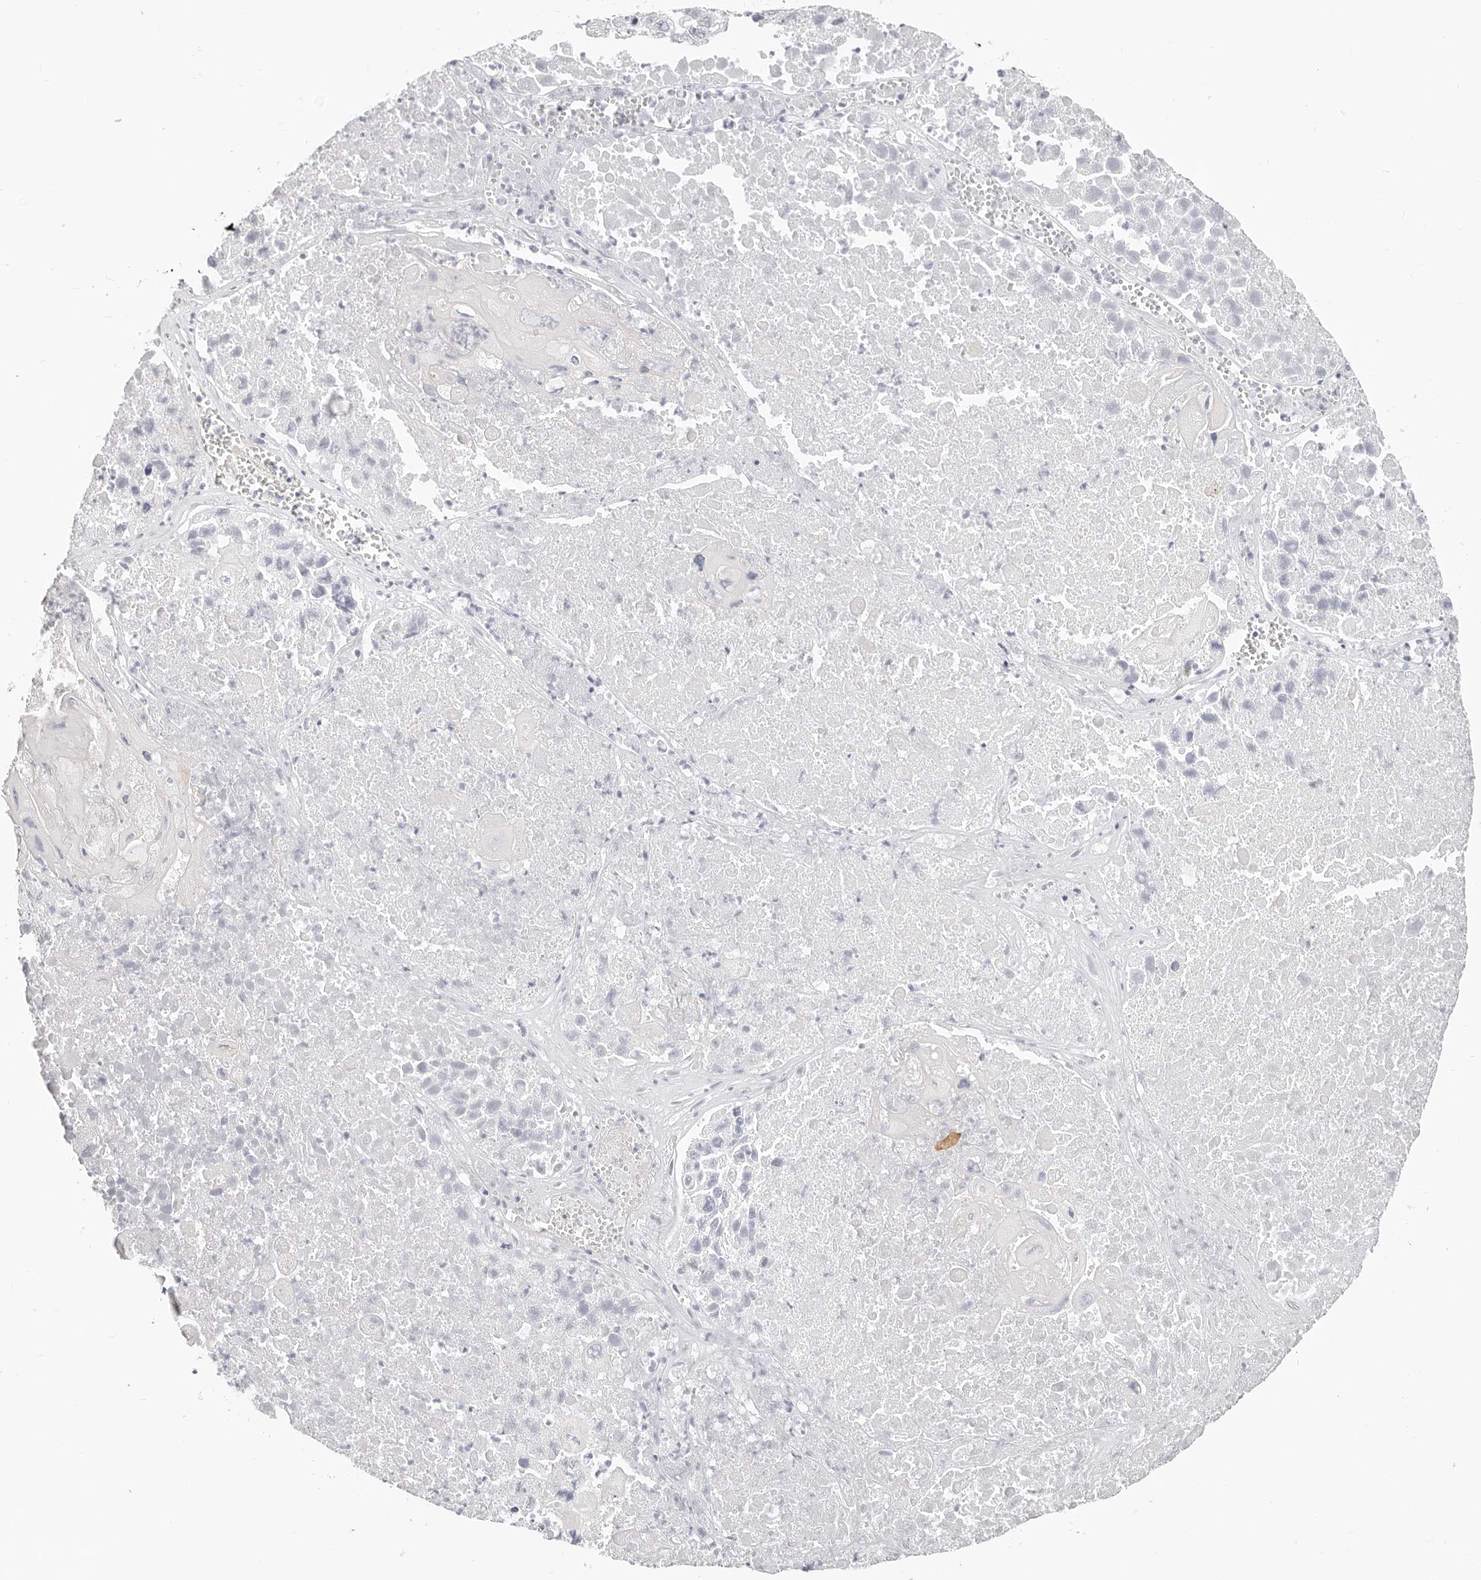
{"staining": {"intensity": "negative", "quantity": "none", "location": "none"}, "tissue": "lung cancer", "cell_type": "Tumor cells", "image_type": "cancer", "snomed": [{"axis": "morphology", "description": "Squamous cell carcinoma, NOS"}, {"axis": "topography", "description": "Lung"}], "caption": "Squamous cell carcinoma (lung) was stained to show a protein in brown. There is no significant staining in tumor cells.", "gene": "DTNBP1", "patient": {"sex": "male", "age": 61}}